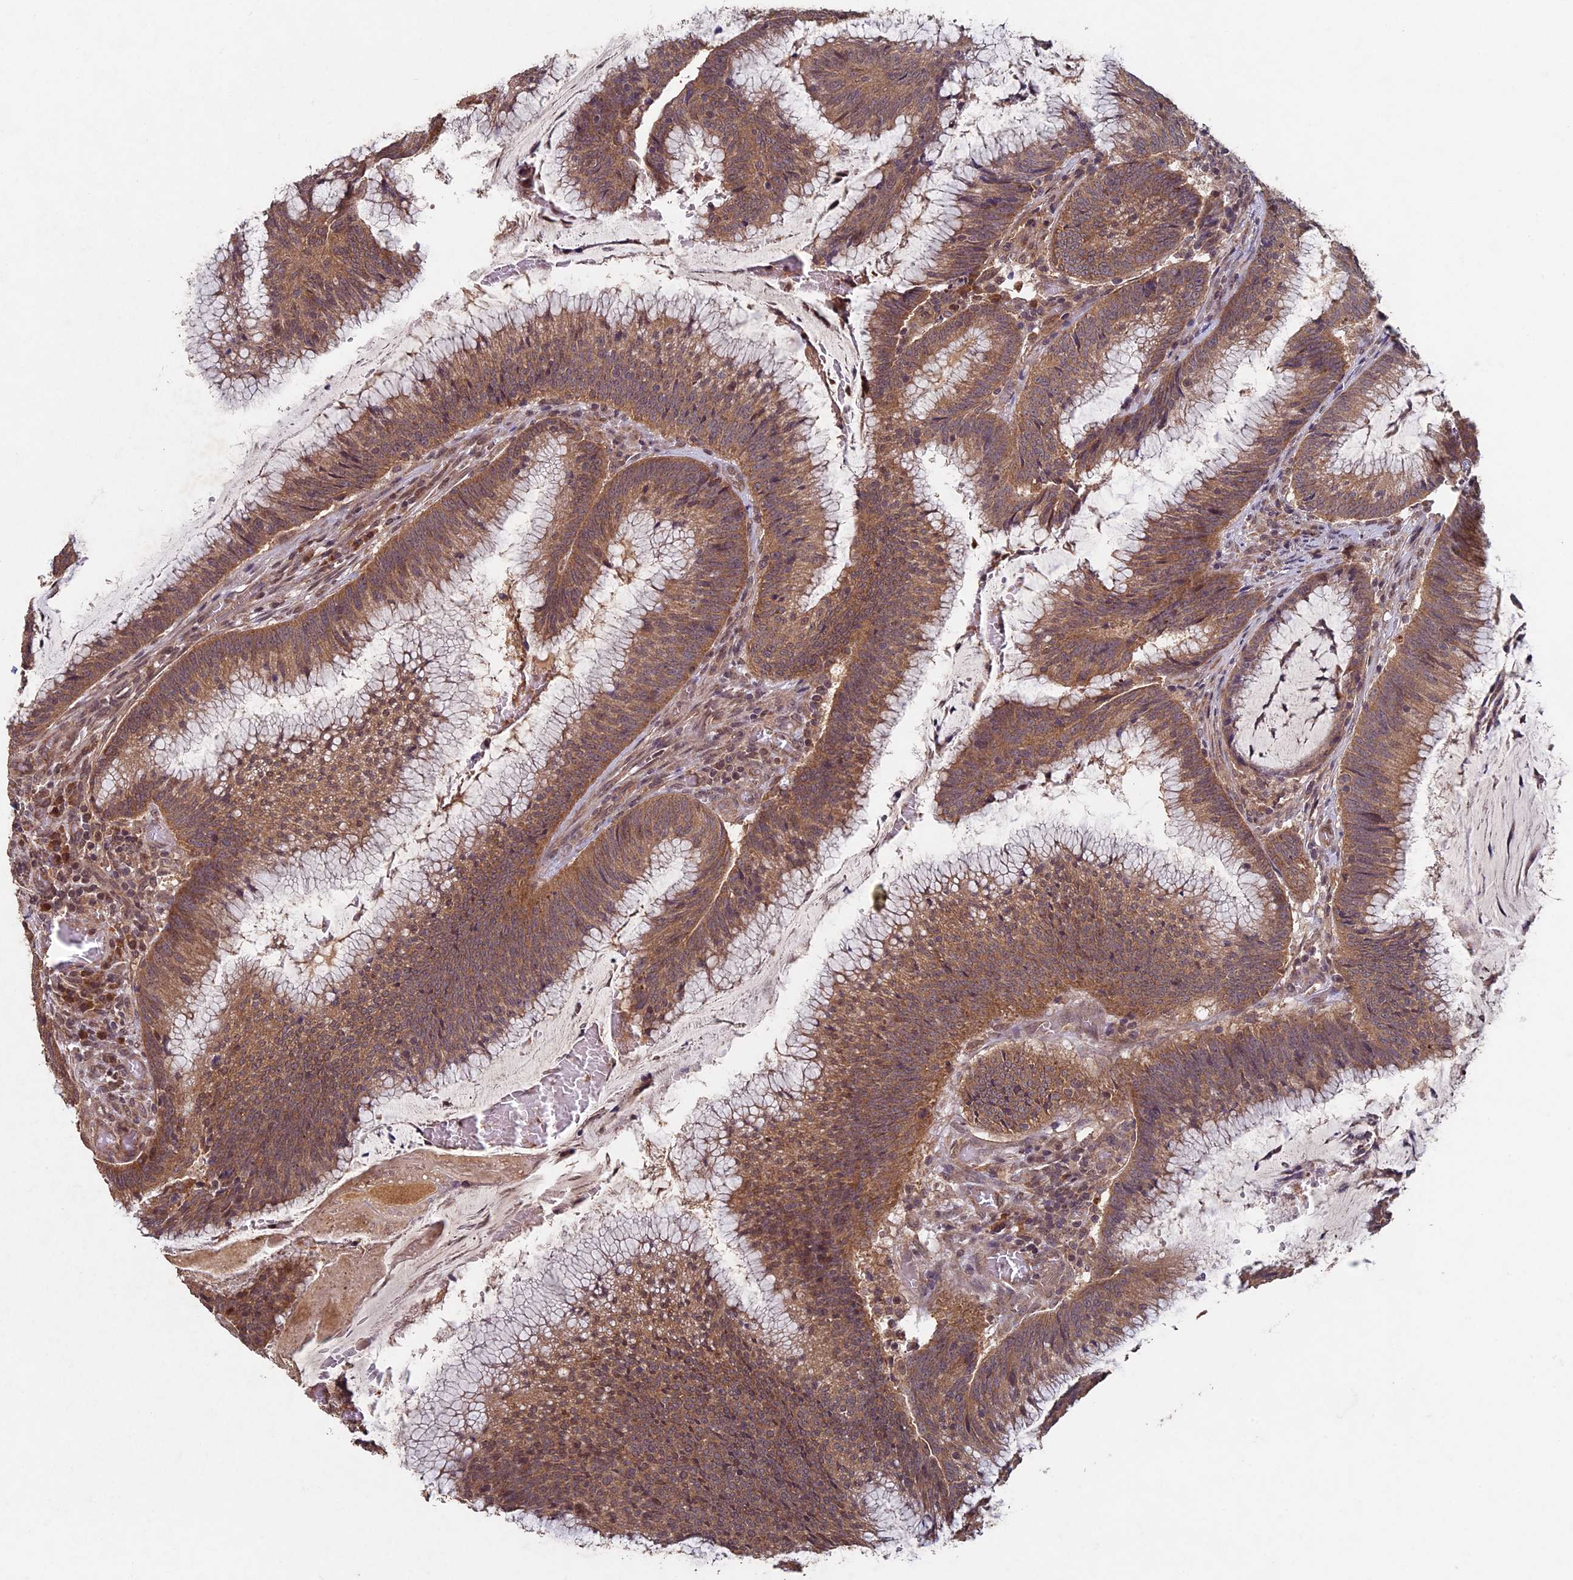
{"staining": {"intensity": "moderate", "quantity": ">75%", "location": "cytoplasmic/membranous"}, "tissue": "colorectal cancer", "cell_type": "Tumor cells", "image_type": "cancer", "snomed": [{"axis": "morphology", "description": "Adenocarcinoma, NOS"}, {"axis": "topography", "description": "Rectum"}], "caption": "A brown stain labels moderate cytoplasmic/membranous staining of a protein in human colorectal adenocarcinoma tumor cells.", "gene": "RCCD1", "patient": {"sex": "female", "age": 77}}